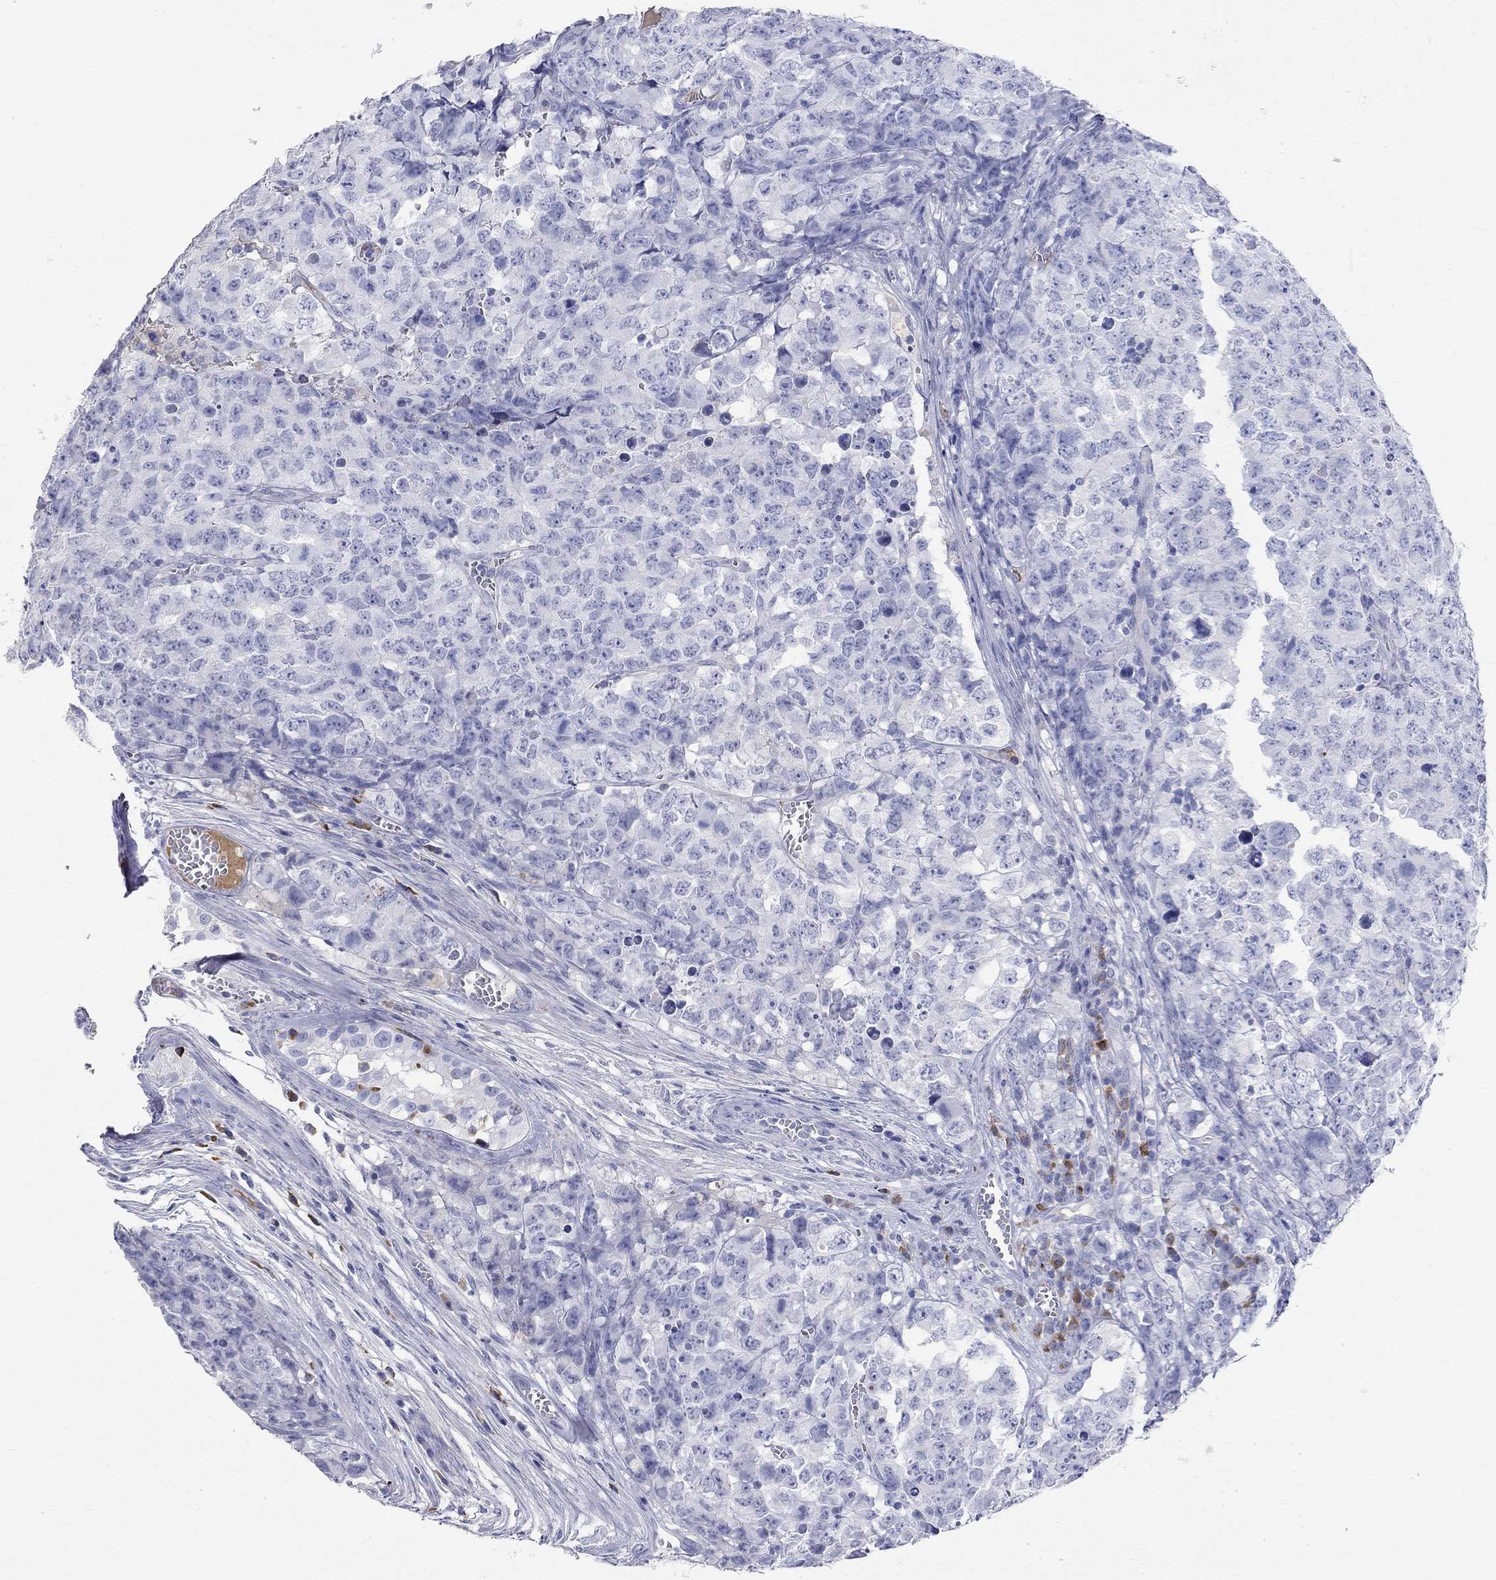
{"staining": {"intensity": "negative", "quantity": "none", "location": "none"}, "tissue": "testis cancer", "cell_type": "Tumor cells", "image_type": "cancer", "snomed": [{"axis": "morphology", "description": "Carcinoma, Embryonal, NOS"}, {"axis": "topography", "description": "Testis"}], "caption": "Immunohistochemistry of testis cancer (embryonal carcinoma) exhibits no positivity in tumor cells.", "gene": "PHOX2B", "patient": {"sex": "male", "age": 23}}